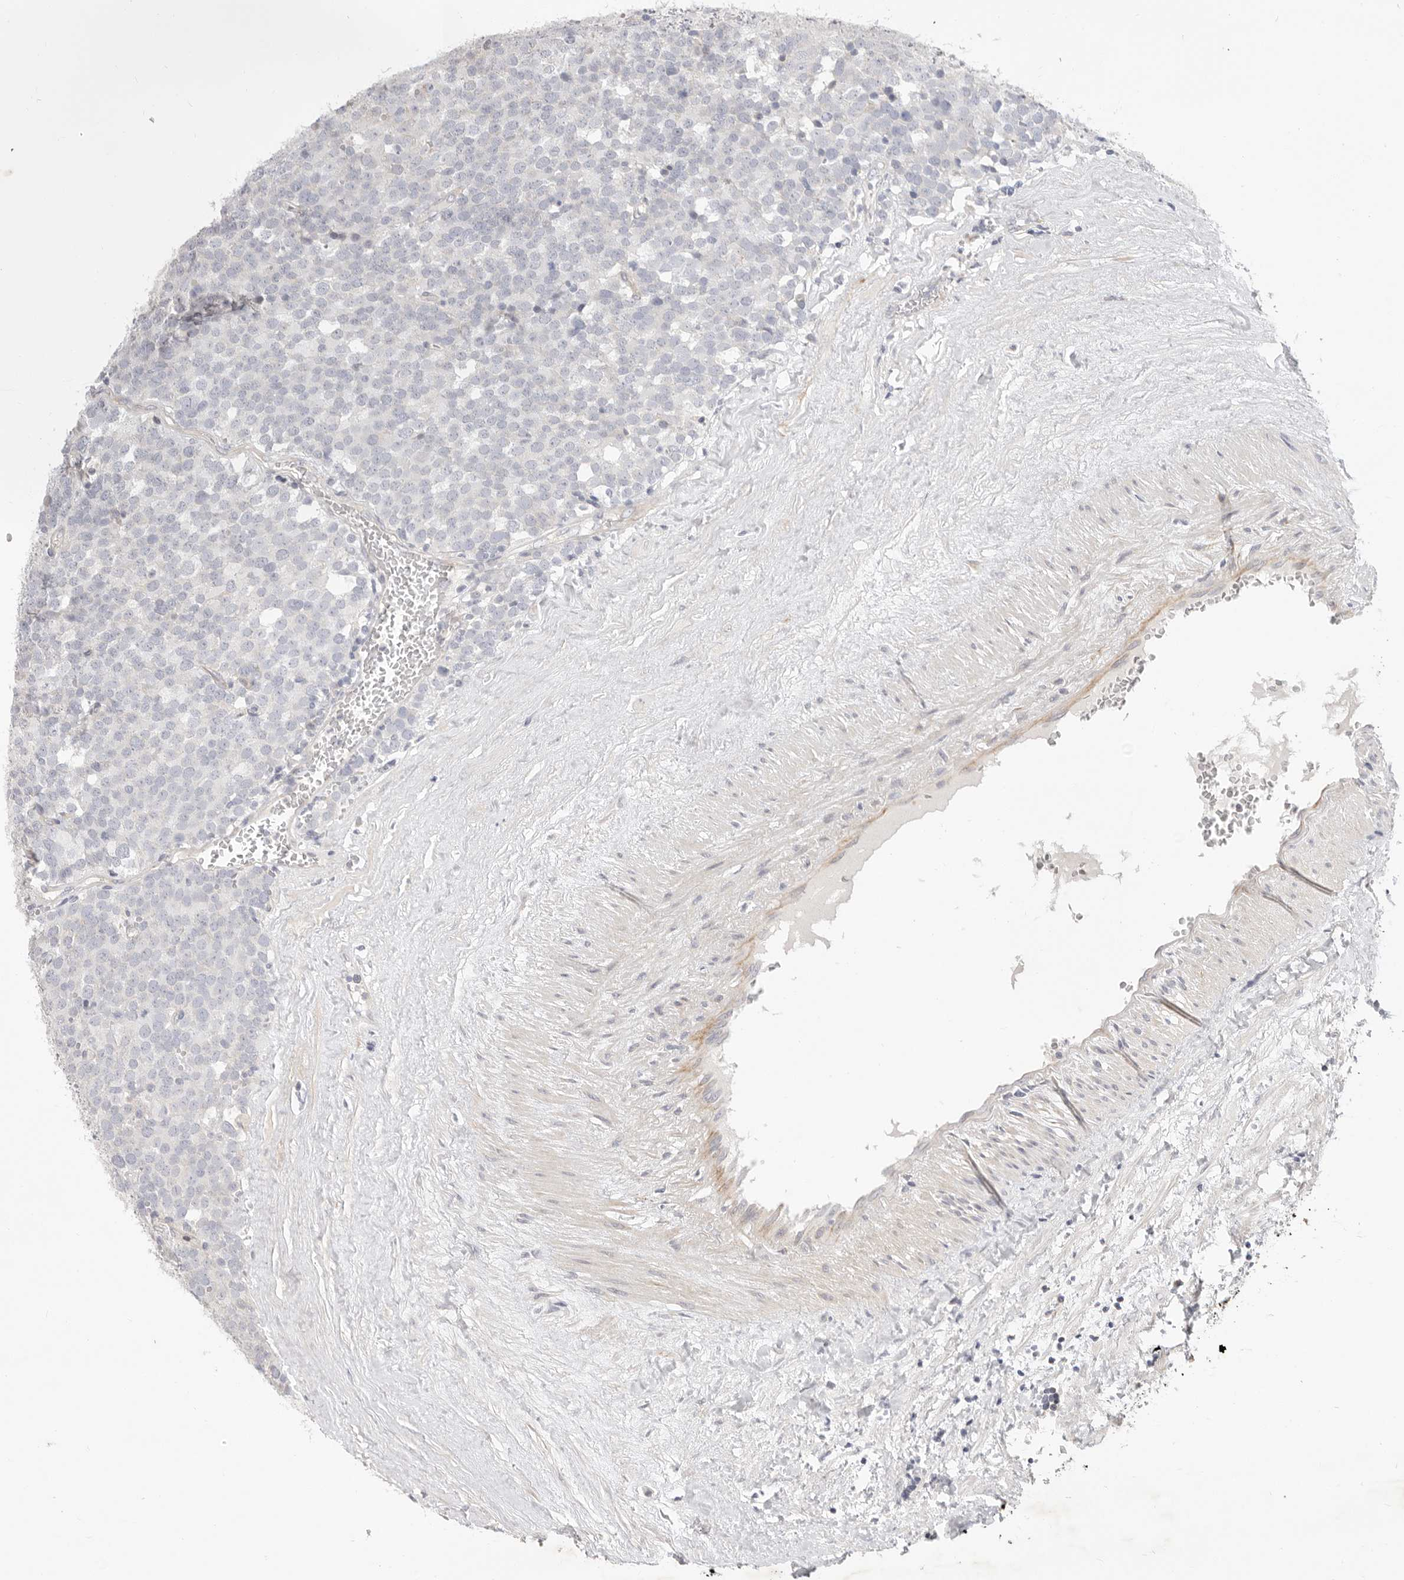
{"staining": {"intensity": "negative", "quantity": "none", "location": "none"}, "tissue": "testis cancer", "cell_type": "Tumor cells", "image_type": "cancer", "snomed": [{"axis": "morphology", "description": "Seminoma, NOS"}, {"axis": "topography", "description": "Testis"}], "caption": "This is a photomicrograph of immunohistochemistry (IHC) staining of seminoma (testis), which shows no expression in tumor cells.", "gene": "USH1C", "patient": {"sex": "male", "age": 71}}